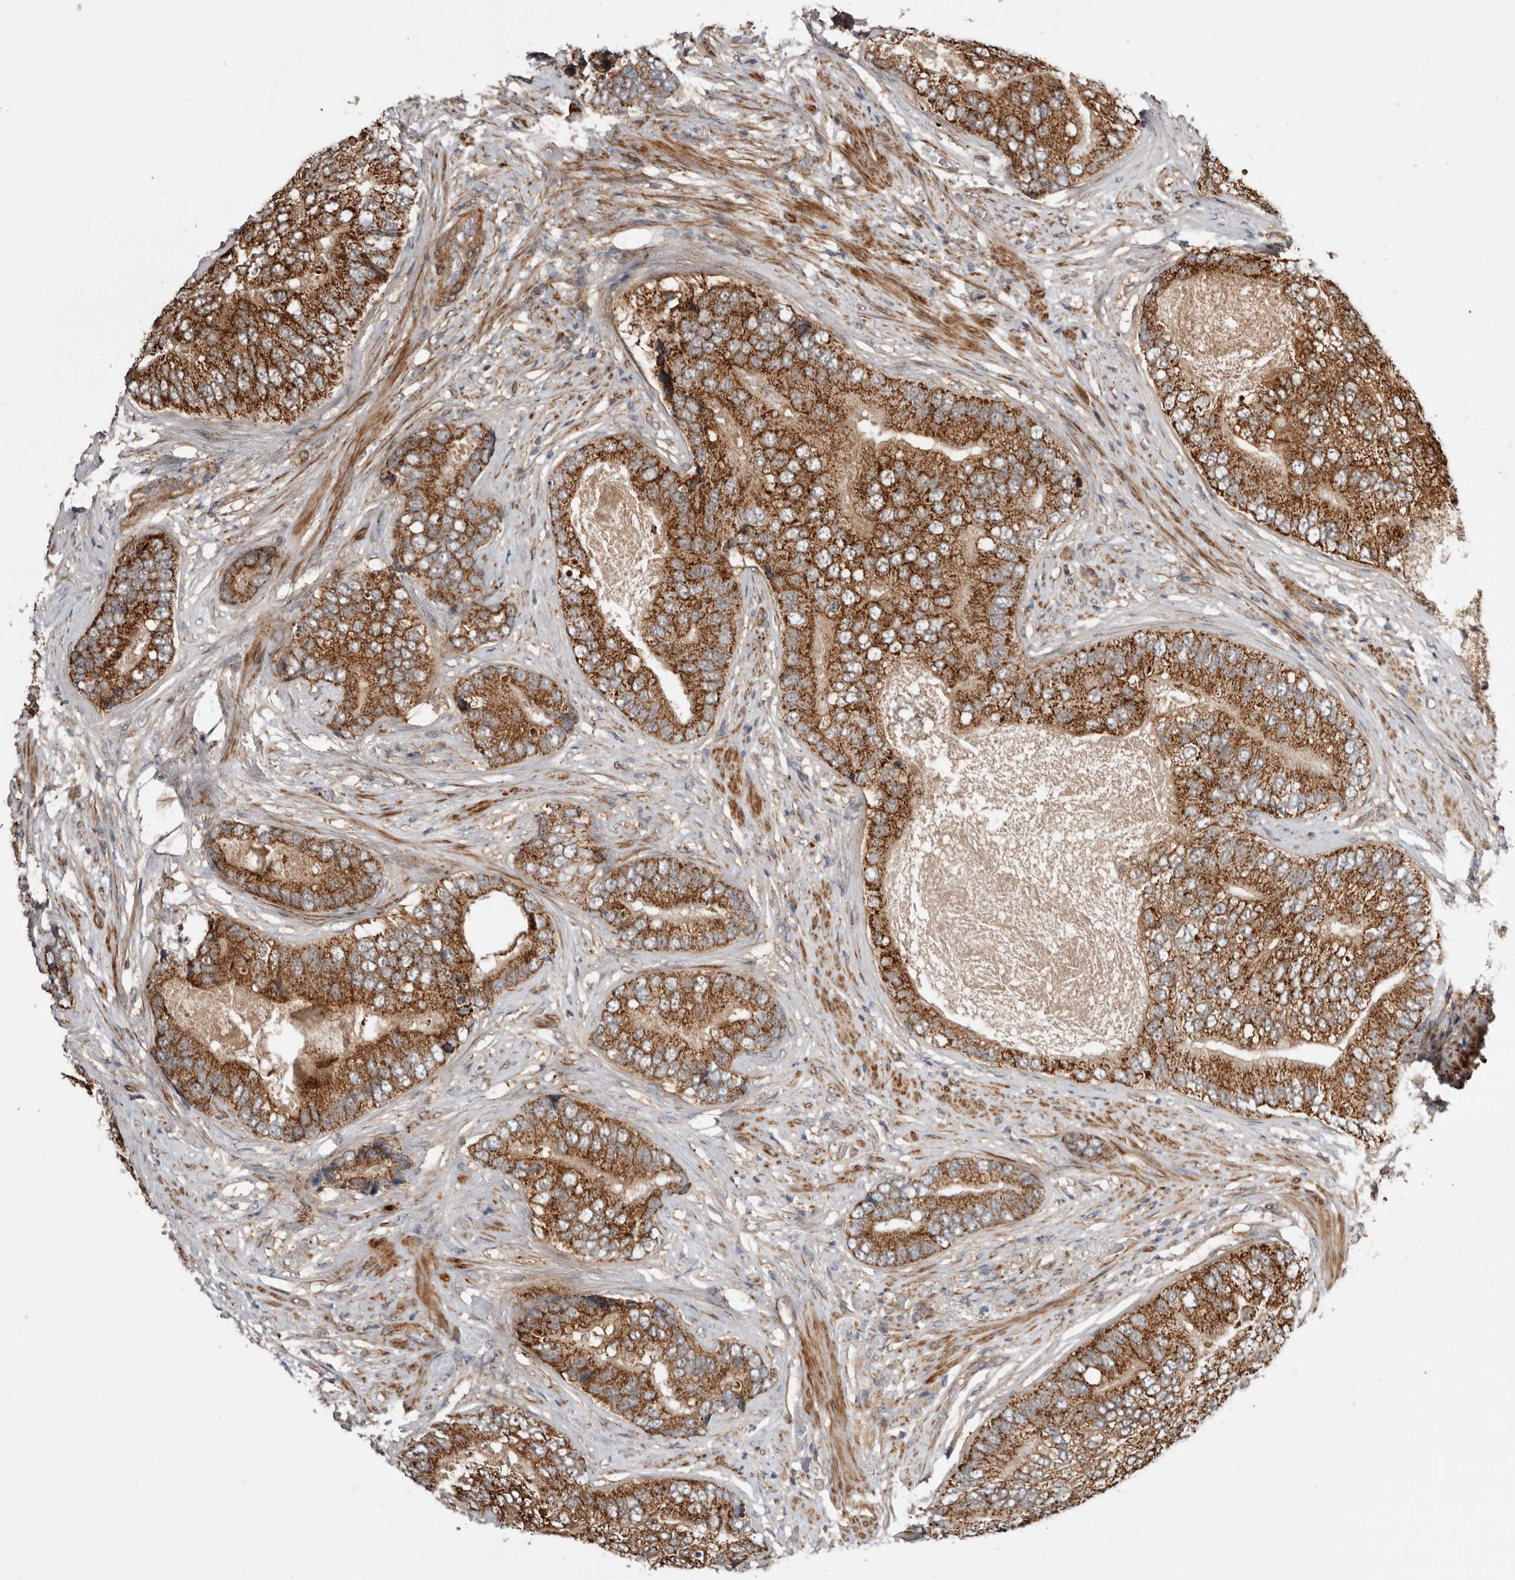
{"staining": {"intensity": "strong", "quantity": ">75%", "location": "cytoplasmic/membranous"}, "tissue": "prostate cancer", "cell_type": "Tumor cells", "image_type": "cancer", "snomed": [{"axis": "morphology", "description": "Adenocarcinoma, High grade"}, {"axis": "topography", "description": "Prostate"}], "caption": "There is high levels of strong cytoplasmic/membranous expression in tumor cells of prostate adenocarcinoma (high-grade), as demonstrated by immunohistochemical staining (brown color).", "gene": "PROKR1", "patient": {"sex": "male", "age": 70}}